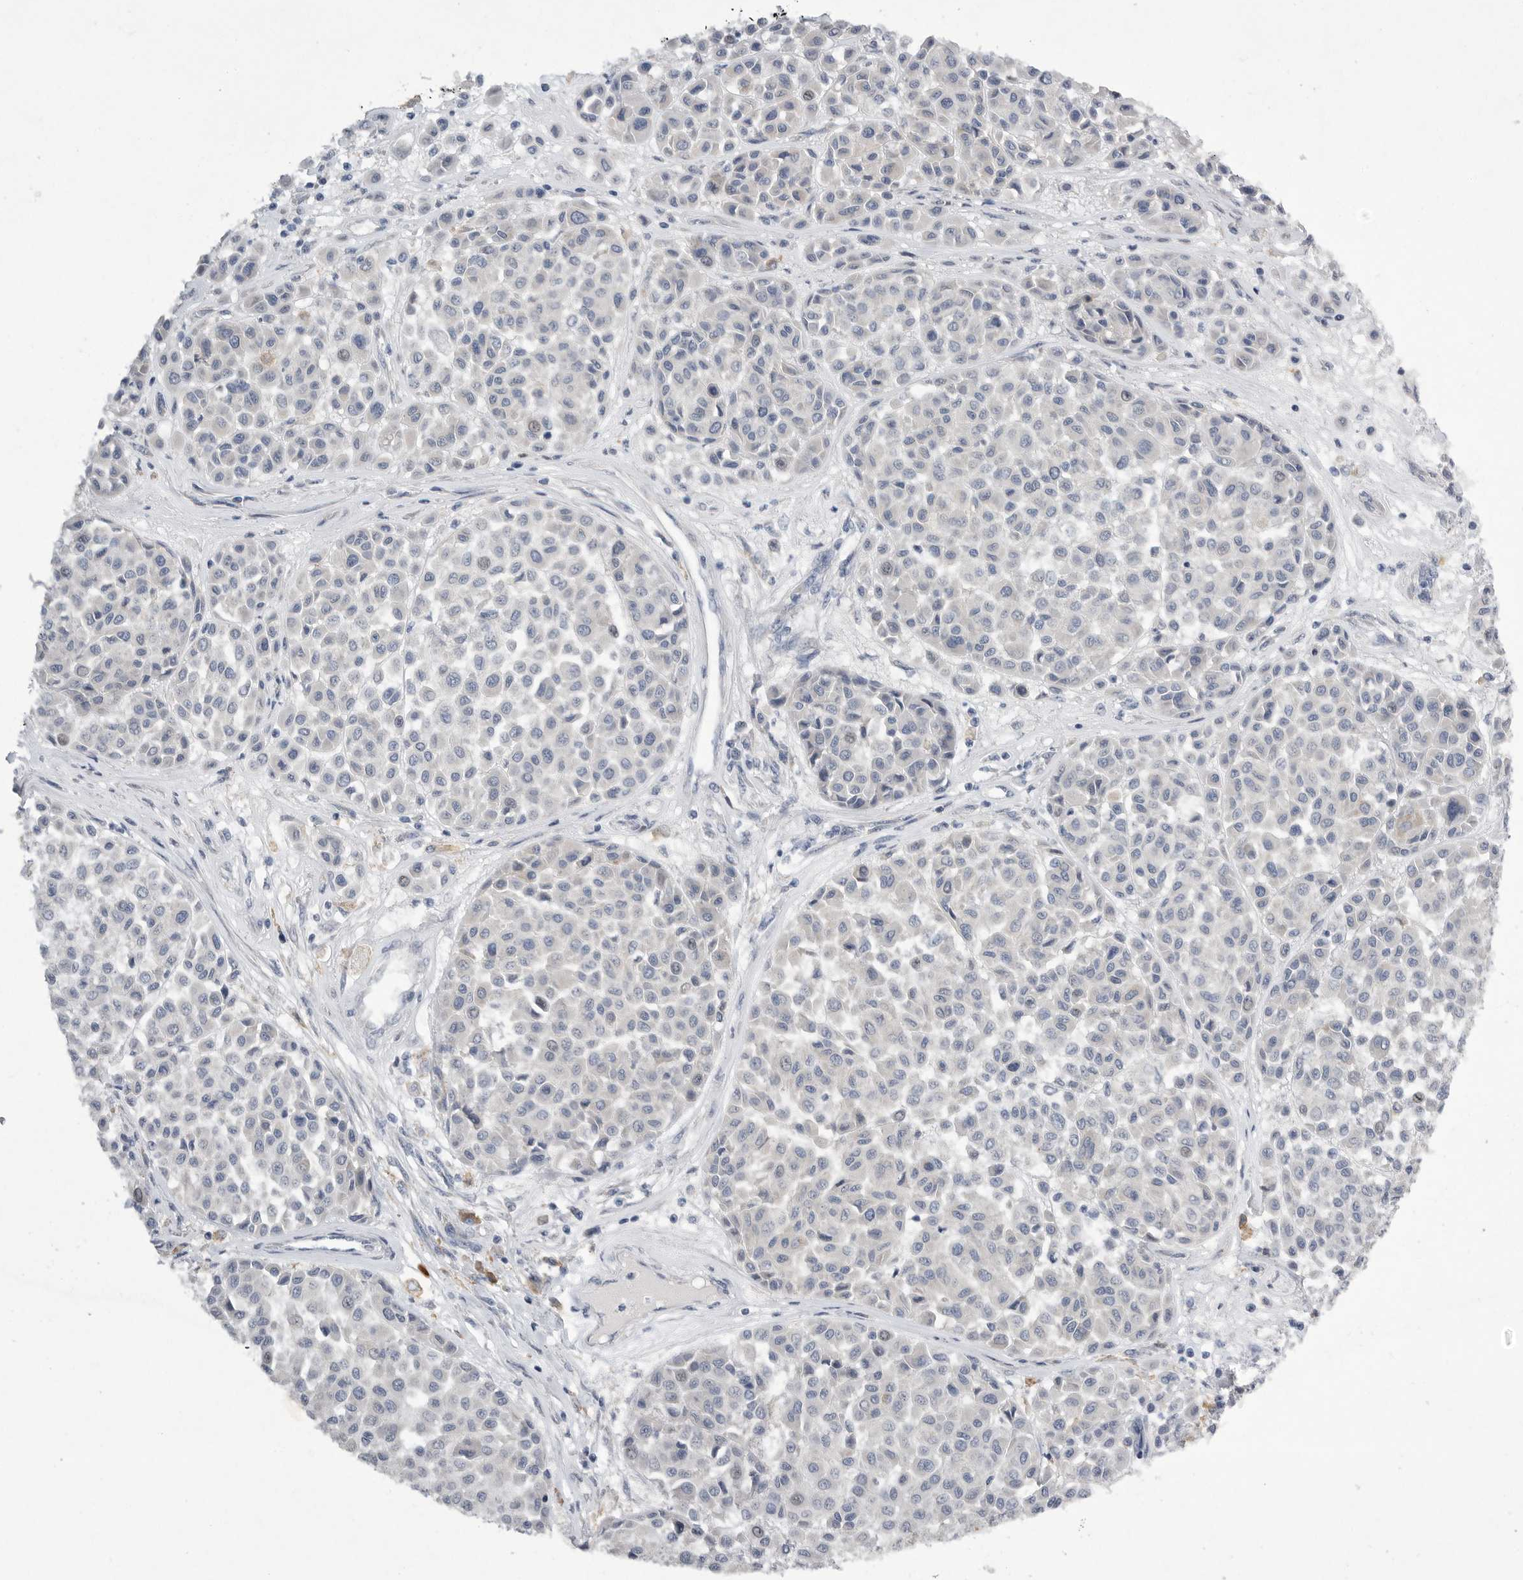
{"staining": {"intensity": "negative", "quantity": "none", "location": "none"}, "tissue": "melanoma", "cell_type": "Tumor cells", "image_type": "cancer", "snomed": [{"axis": "morphology", "description": "Malignant melanoma, Metastatic site"}, {"axis": "topography", "description": "Soft tissue"}], "caption": "Immunohistochemistry of malignant melanoma (metastatic site) demonstrates no expression in tumor cells.", "gene": "EDEM3", "patient": {"sex": "male", "age": 41}}